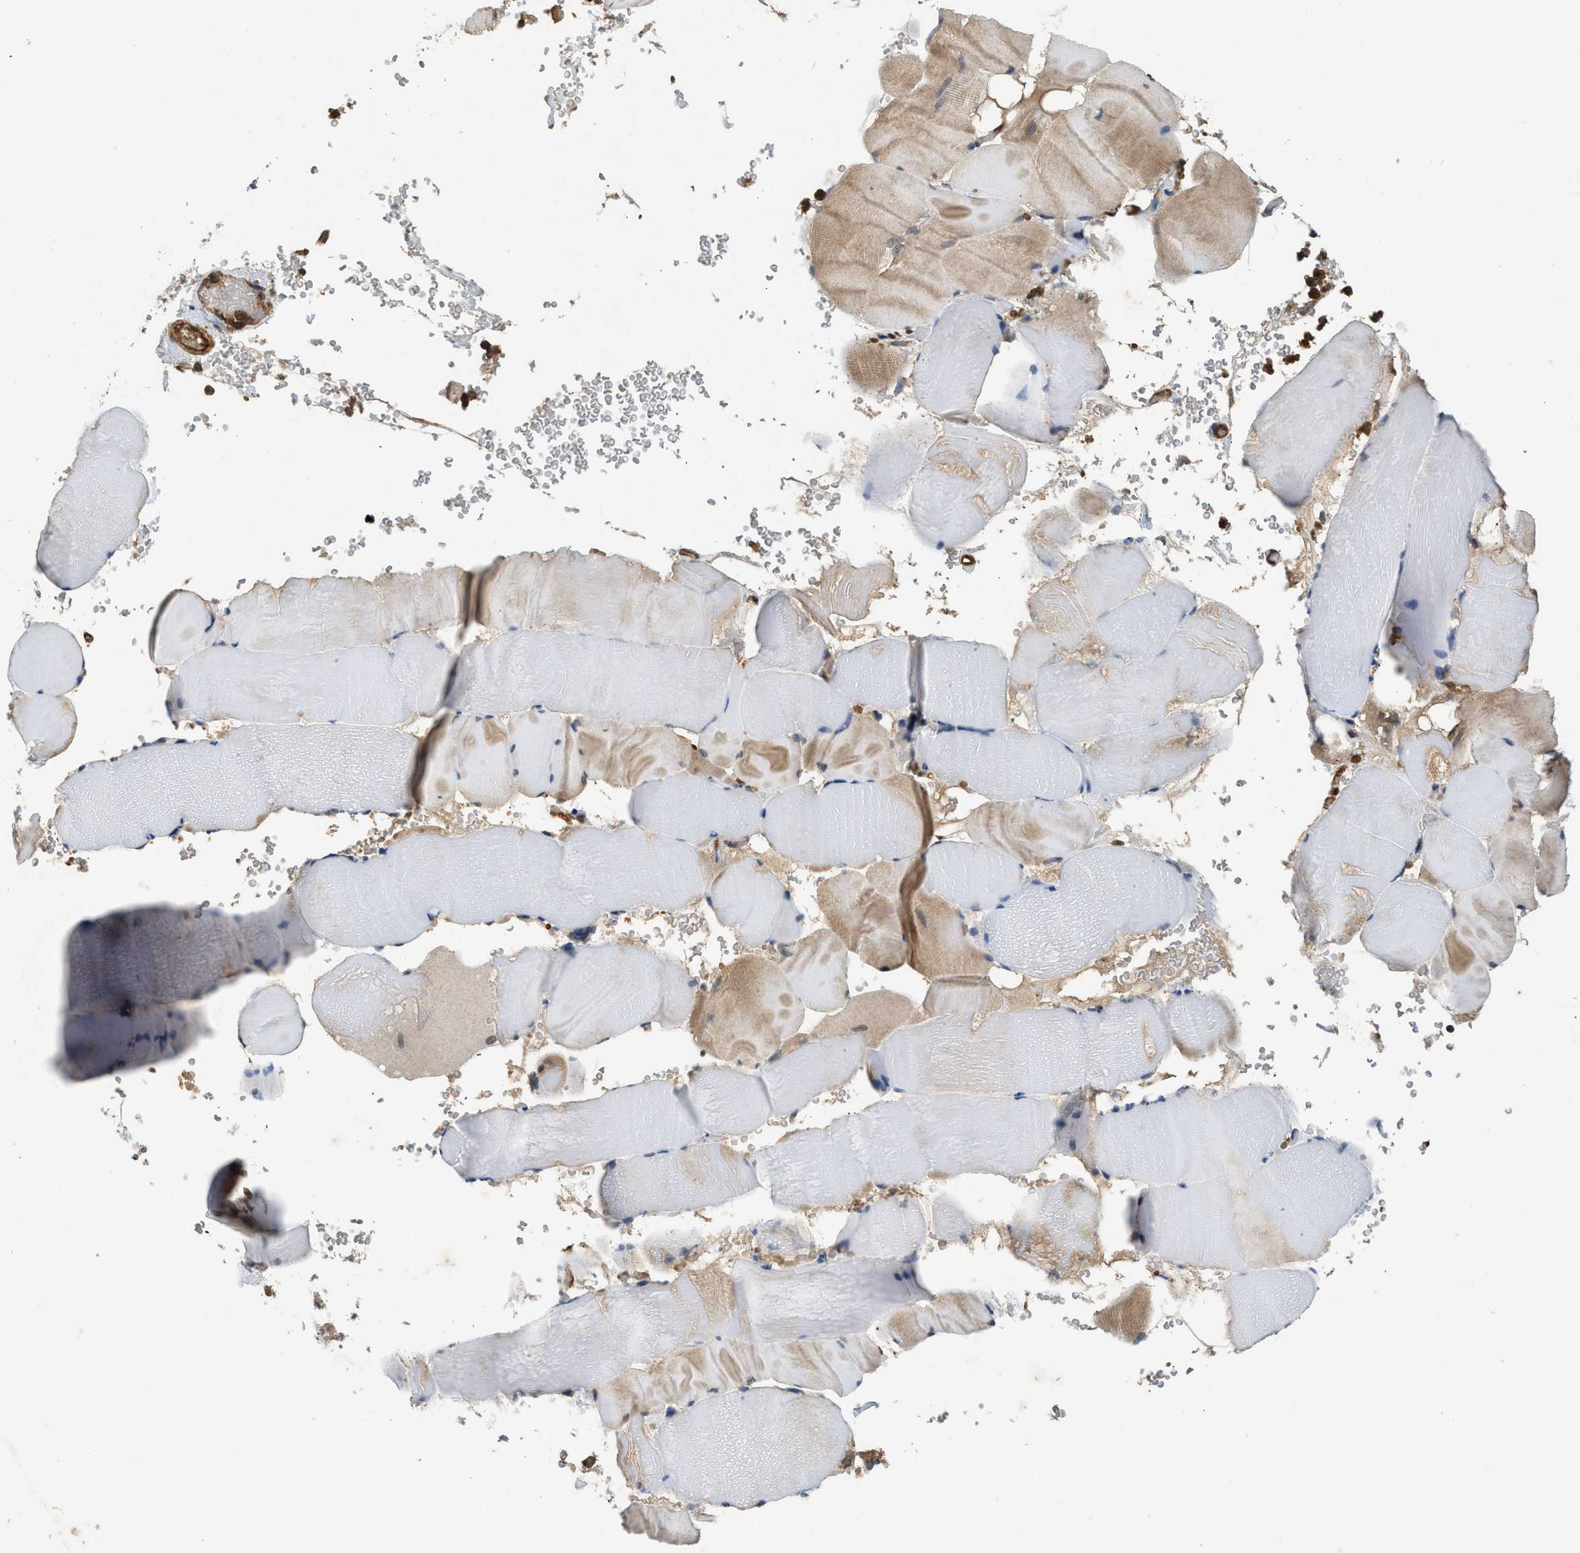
{"staining": {"intensity": "weak", "quantity": "25%-75%", "location": "cytoplasmic/membranous"}, "tissue": "skeletal muscle", "cell_type": "Myocytes", "image_type": "normal", "snomed": [{"axis": "morphology", "description": "Normal tissue, NOS"}, {"axis": "topography", "description": "Skeletal muscle"}], "caption": "Weak cytoplasmic/membranous positivity is appreciated in approximately 25%-75% of myocytes in normal skeletal muscle.", "gene": "HIP1", "patient": {"sex": "male", "age": 62}}